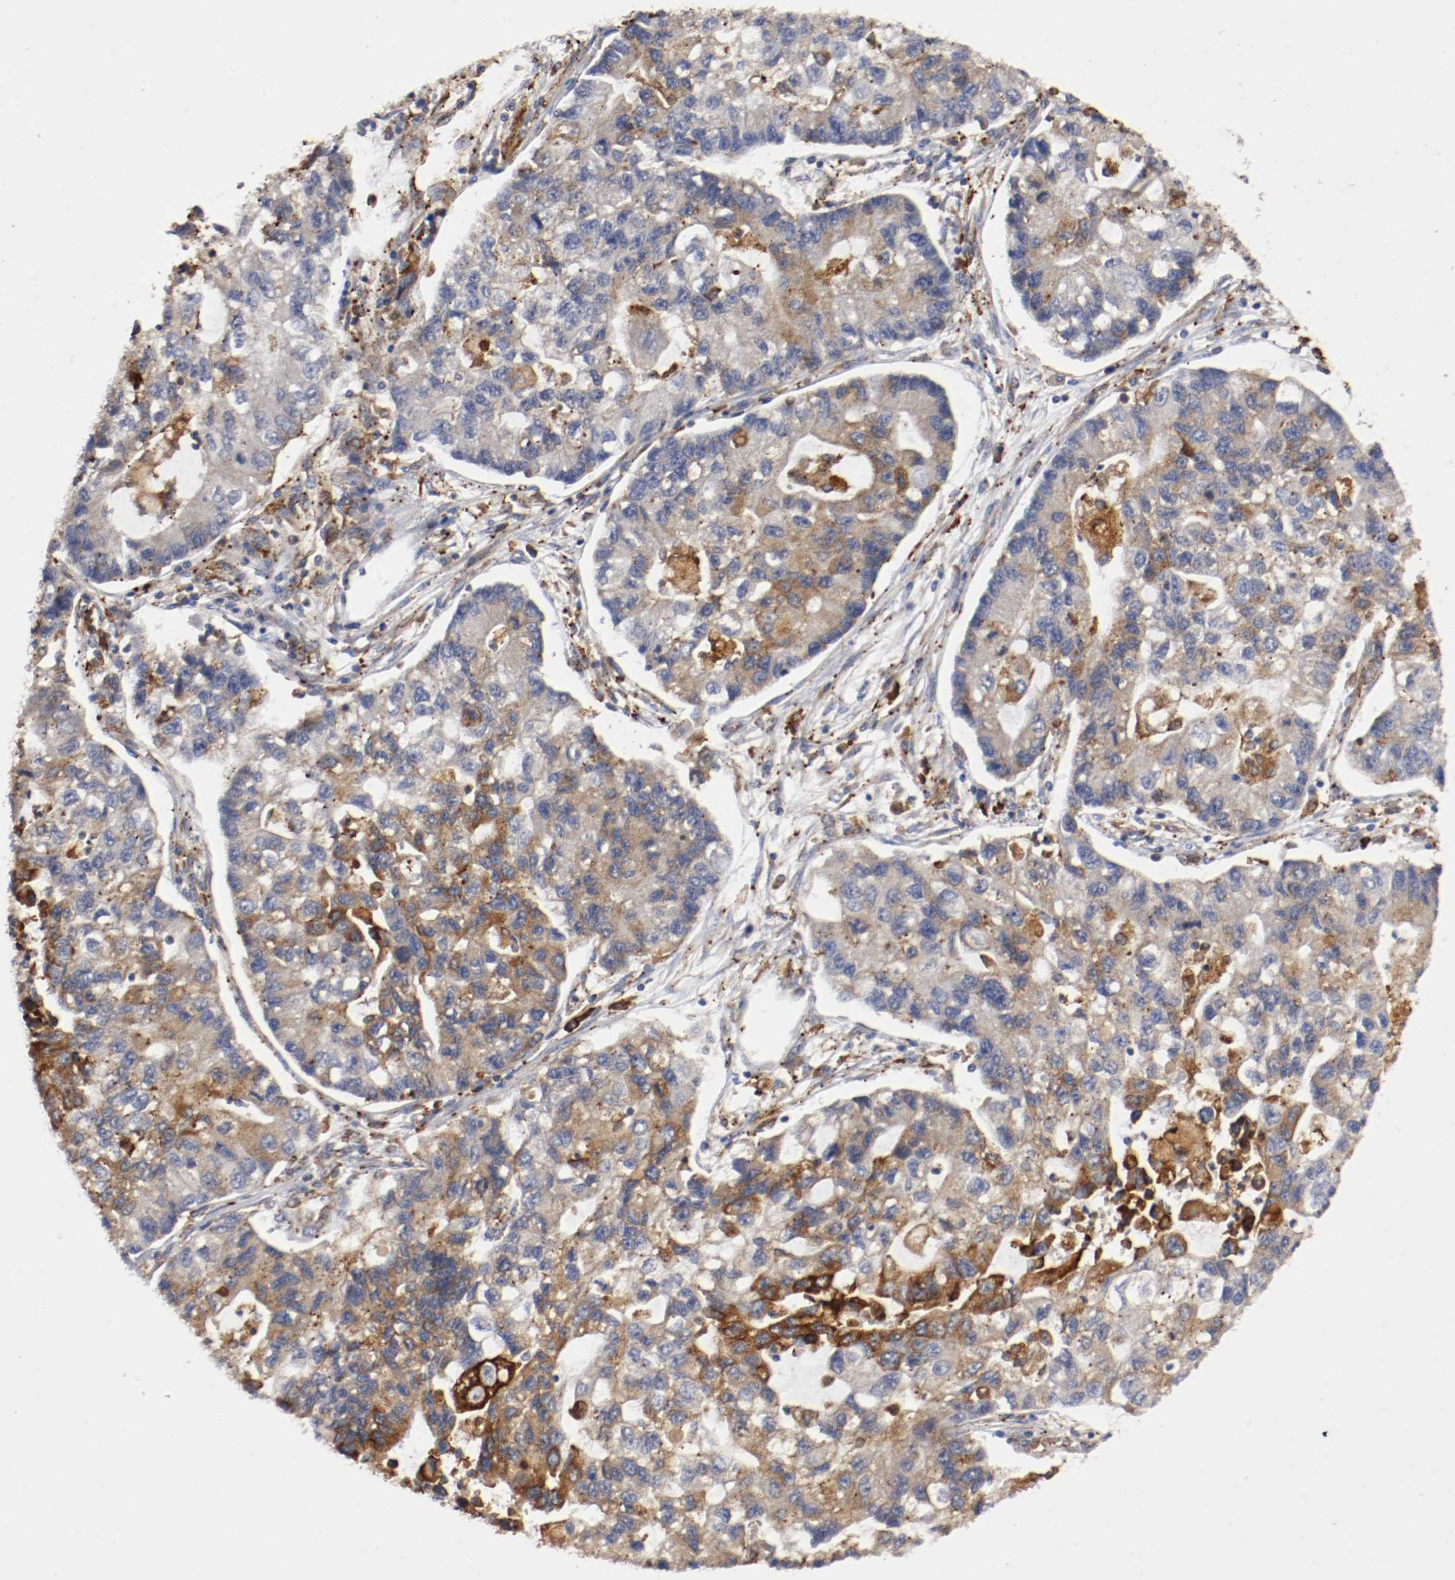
{"staining": {"intensity": "moderate", "quantity": ">75%", "location": "cytoplasmic/membranous"}, "tissue": "lung cancer", "cell_type": "Tumor cells", "image_type": "cancer", "snomed": [{"axis": "morphology", "description": "Adenocarcinoma, NOS"}, {"axis": "topography", "description": "Lung"}], "caption": "A medium amount of moderate cytoplasmic/membranous staining is appreciated in approximately >75% of tumor cells in lung adenocarcinoma tissue. (DAB IHC, brown staining for protein, blue staining for nuclei).", "gene": "TRAF2", "patient": {"sex": "female", "age": 51}}